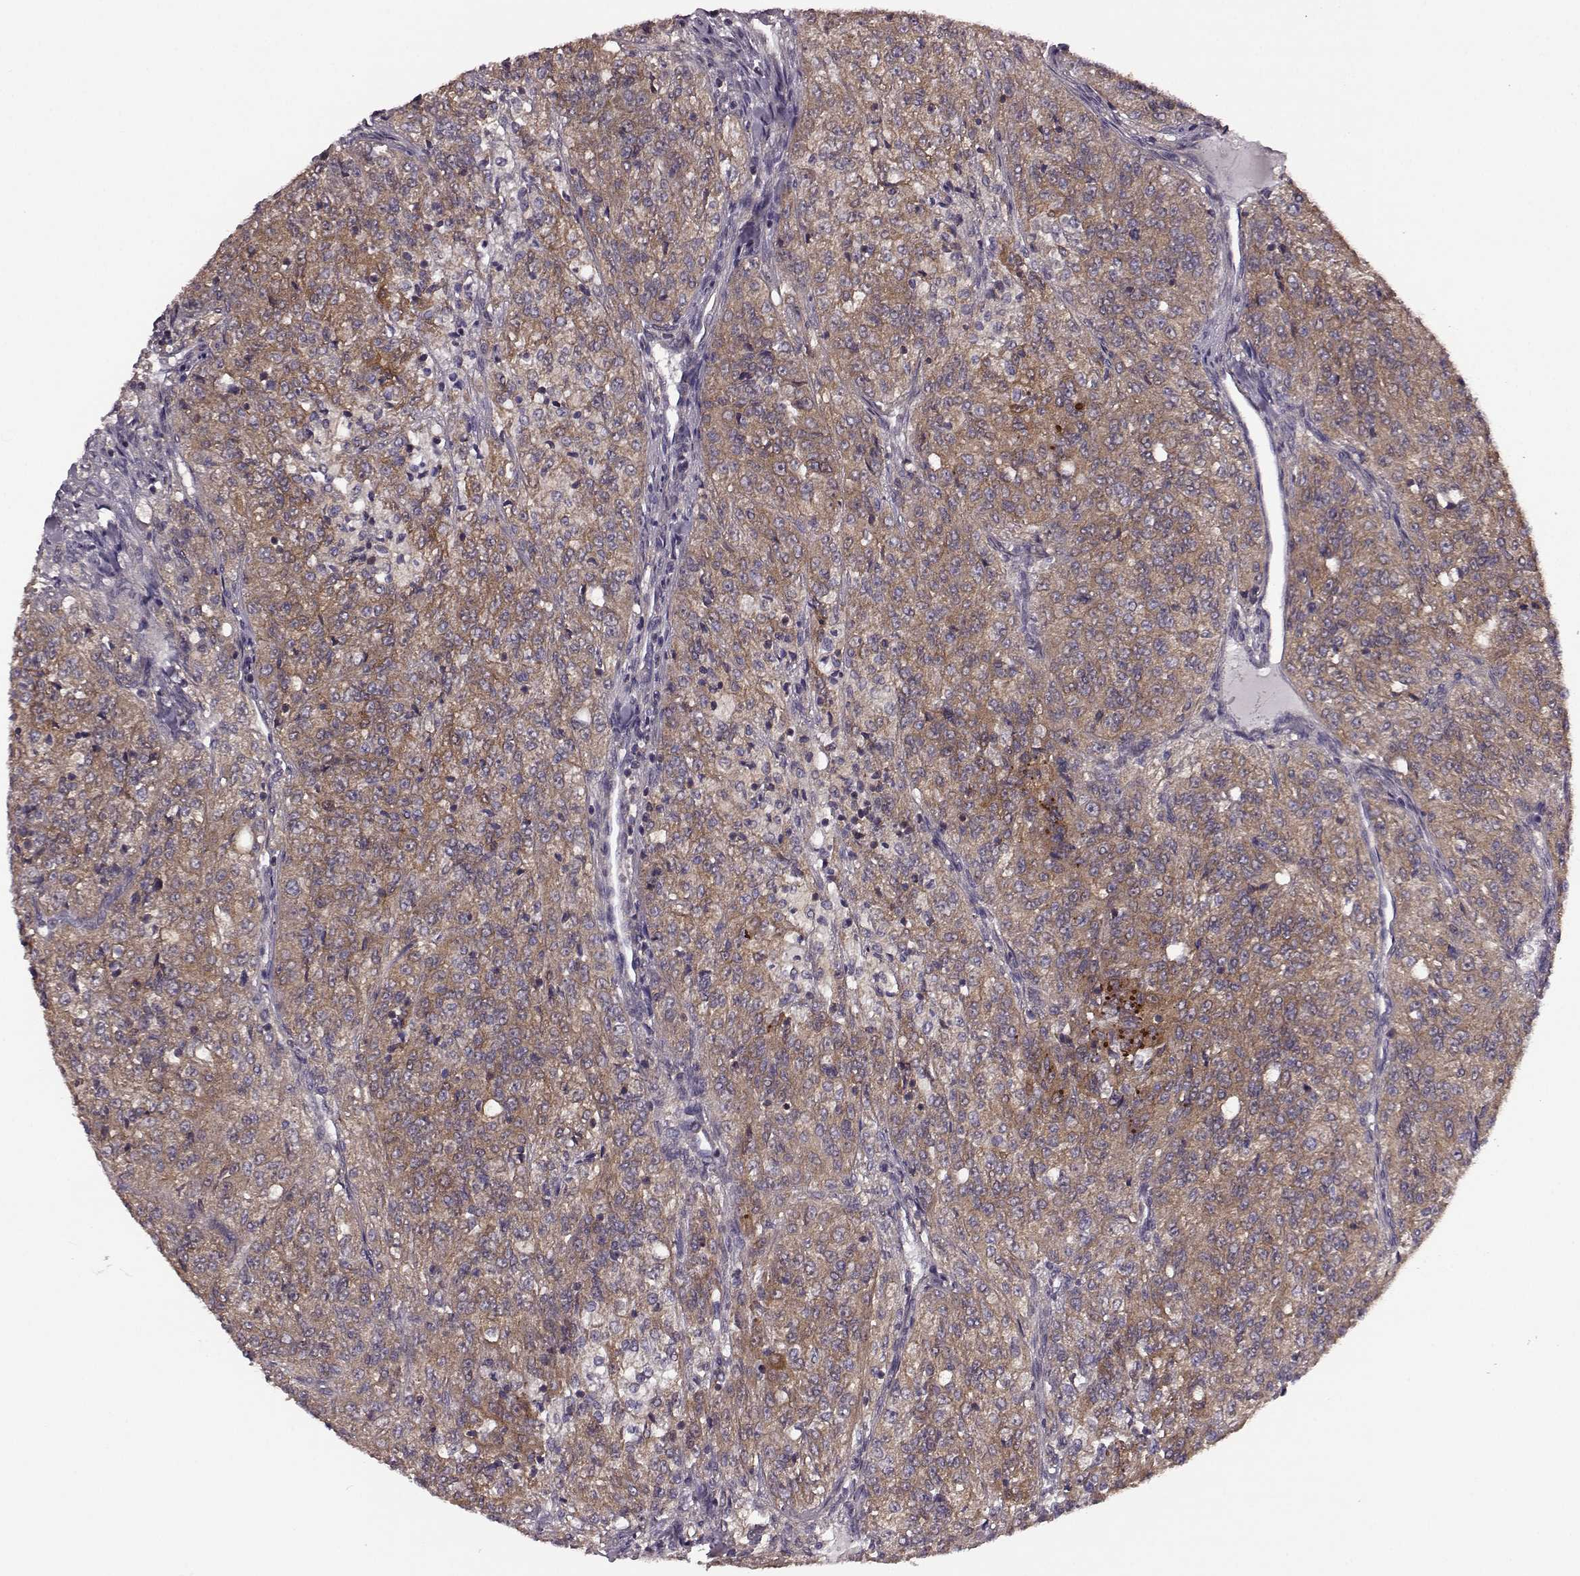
{"staining": {"intensity": "strong", "quantity": "25%-75%", "location": "cytoplasmic/membranous"}, "tissue": "renal cancer", "cell_type": "Tumor cells", "image_type": "cancer", "snomed": [{"axis": "morphology", "description": "Adenocarcinoma, NOS"}, {"axis": "topography", "description": "Kidney"}], "caption": "Immunohistochemistry (IHC) (DAB (3,3'-diaminobenzidine)) staining of renal cancer (adenocarcinoma) exhibits strong cytoplasmic/membranous protein expression in approximately 25%-75% of tumor cells.", "gene": "FNIP2", "patient": {"sex": "female", "age": 63}}